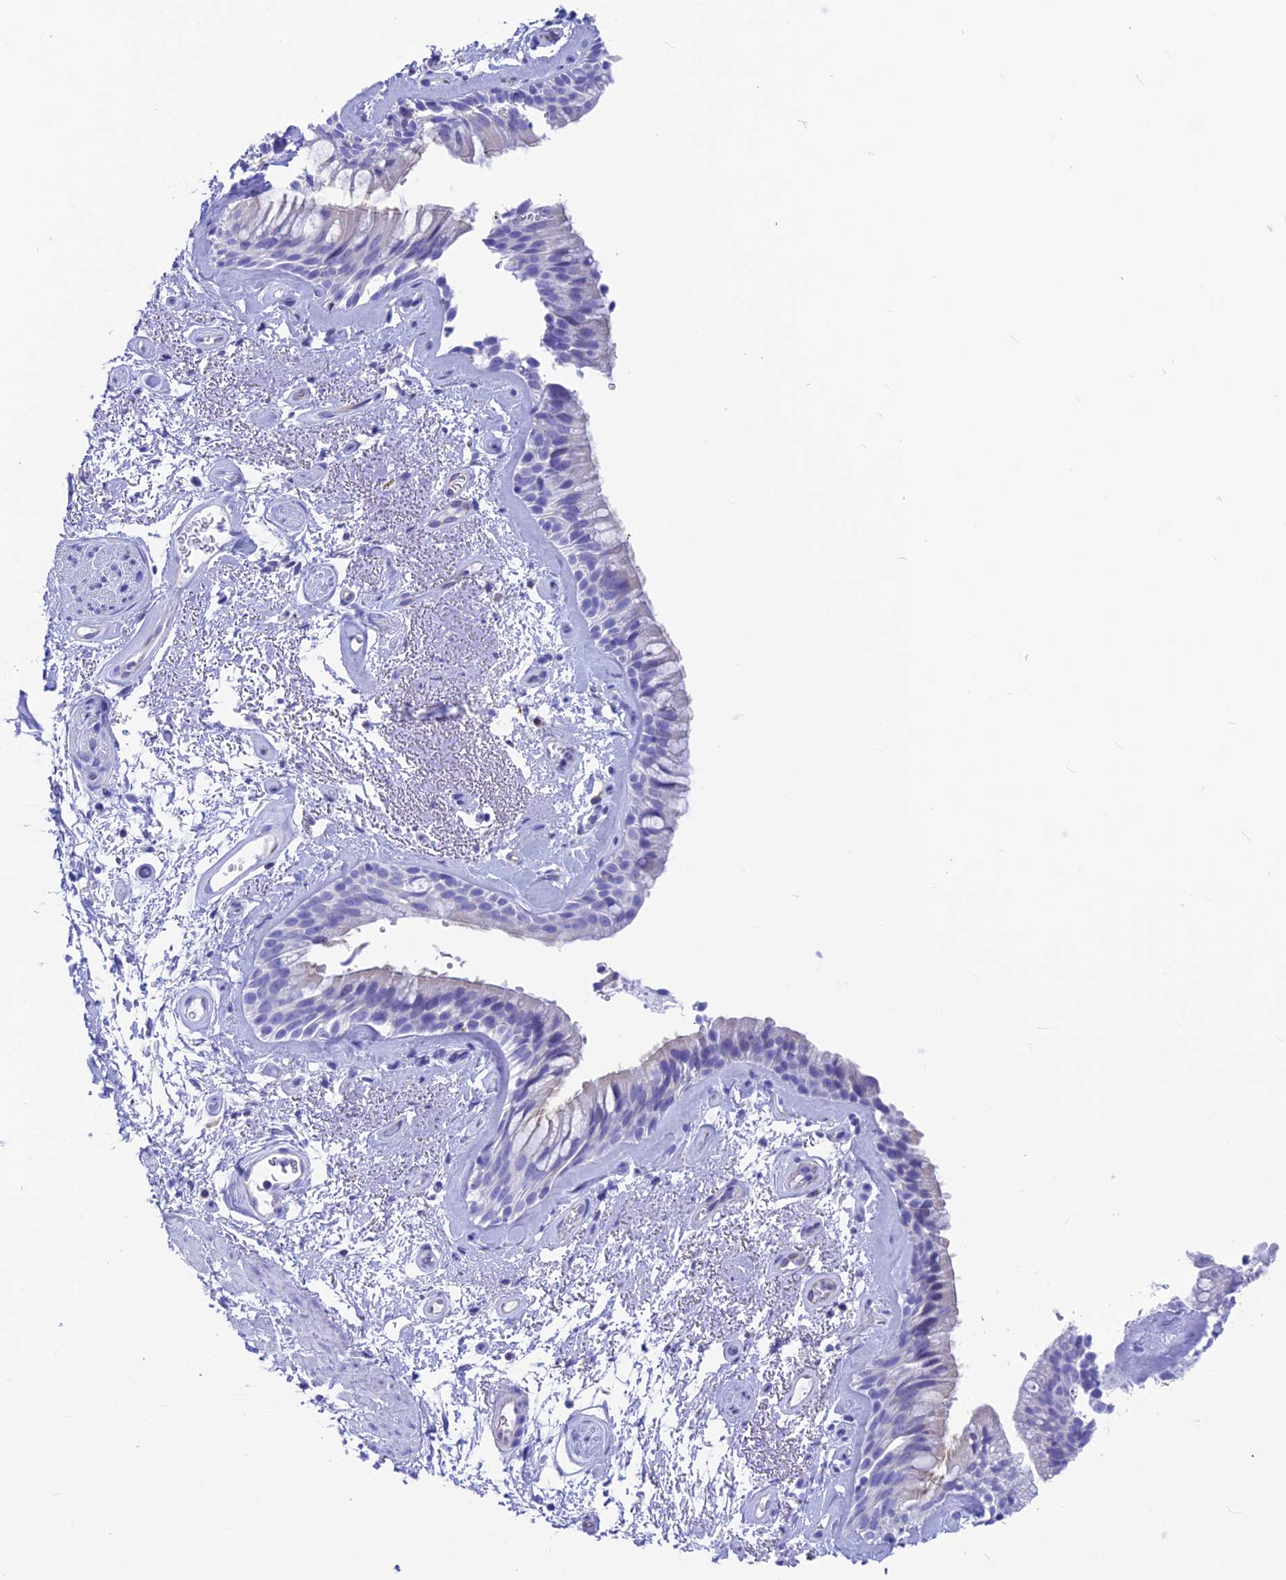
{"staining": {"intensity": "negative", "quantity": "none", "location": "none"}, "tissue": "bronchus", "cell_type": "Respiratory epithelial cells", "image_type": "normal", "snomed": [{"axis": "morphology", "description": "Normal tissue, NOS"}, {"axis": "topography", "description": "Cartilage tissue"}, {"axis": "topography", "description": "Bronchus"}], "caption": "This is an IHC image of benign human bronchus. There is no expression in respiratory epithelial cells.", "gene": "GNGT2", "patient": {"sex": "female", "age": 66}}